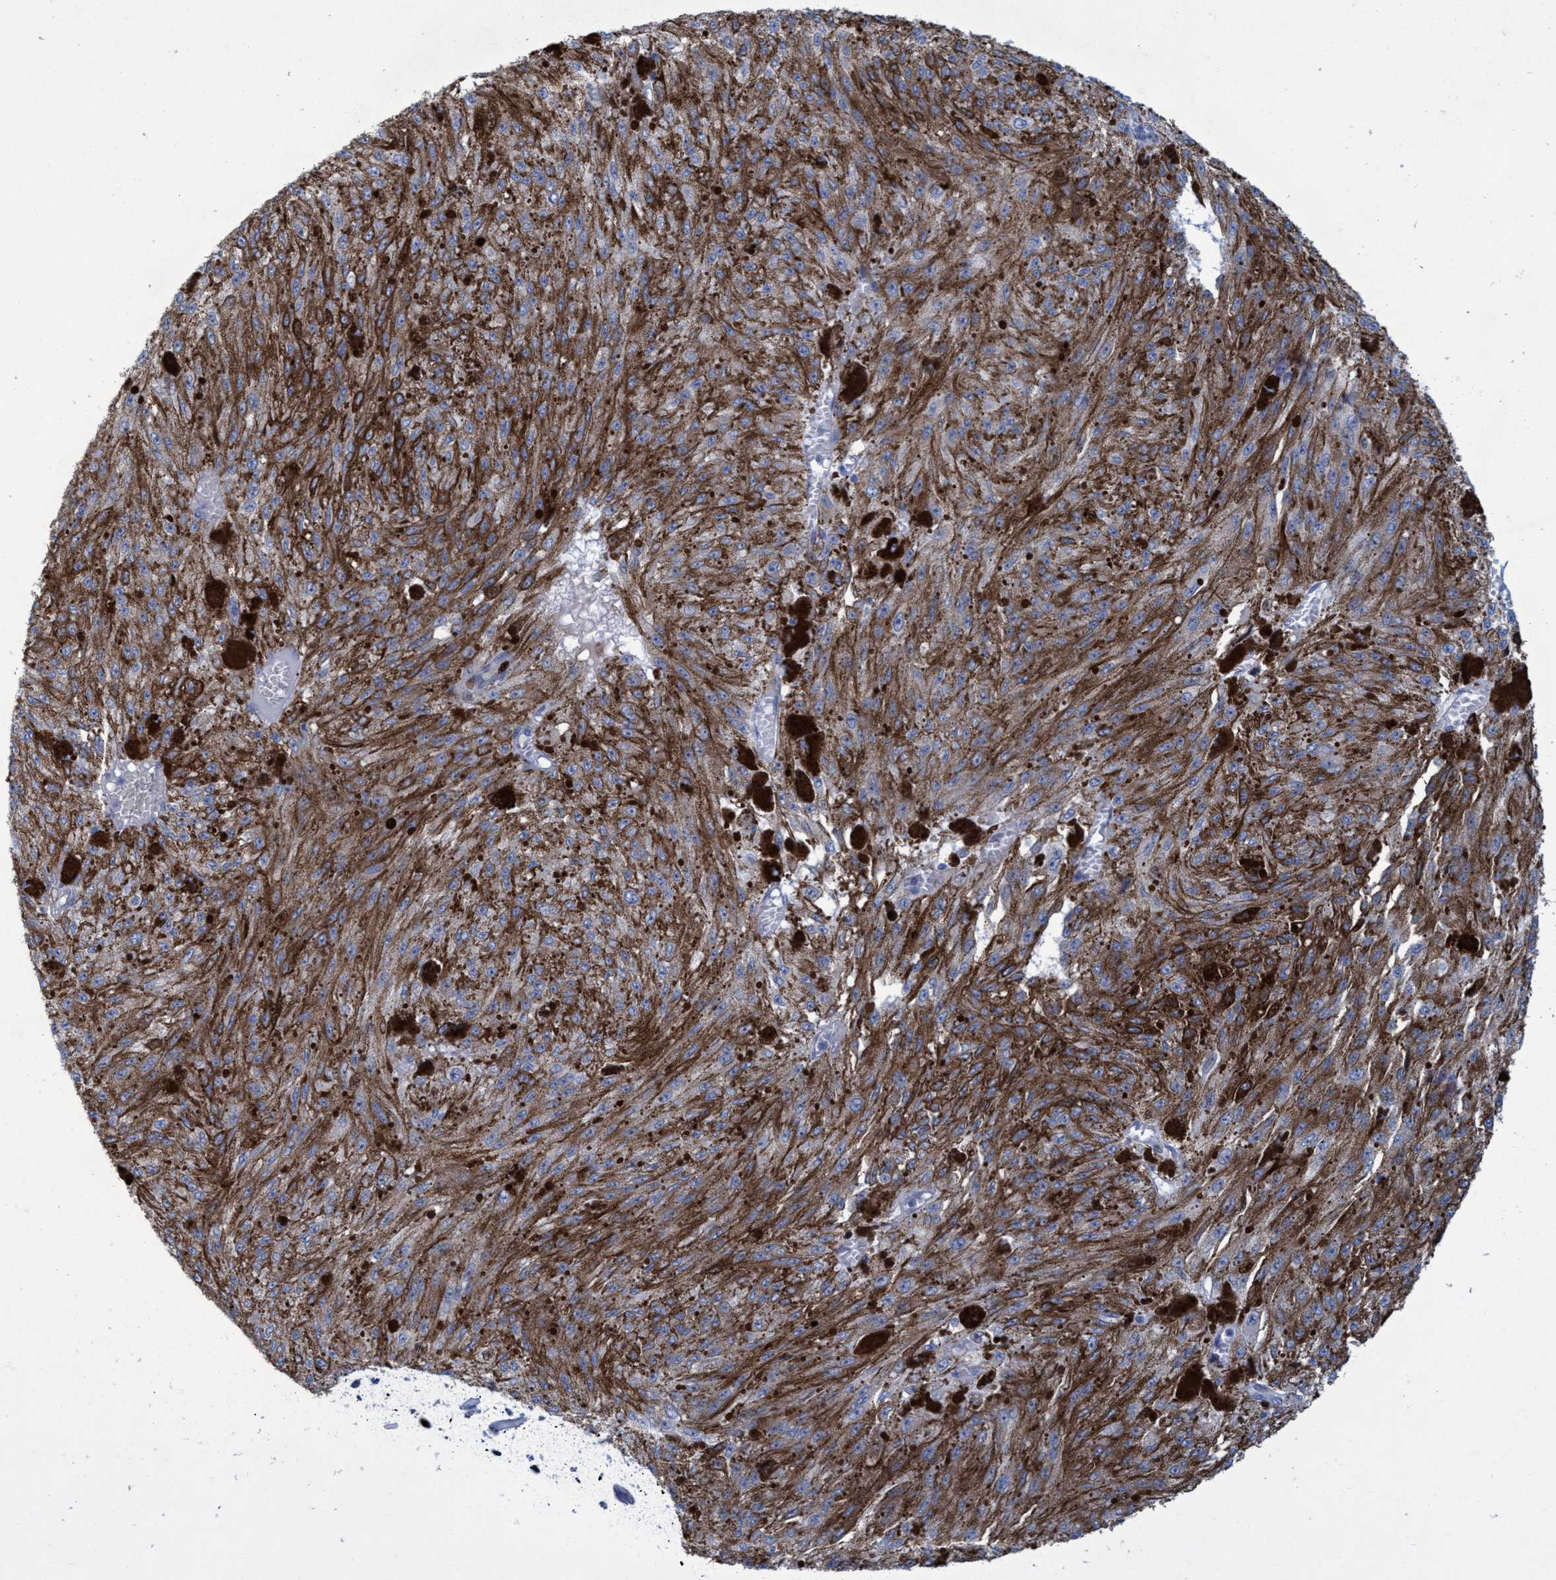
{"staining": {"intensity": "moderate", "quantity": ">75%", "location": "cytoplasmic/membranous"}, "tissue": "melanoma", "cell_type": "Tumor cells", "image_type": "cancer", "snomed": [{"axis": "morphology", "description": "Malignant melanoma, NOS"}, {"axis": "topography", "description": "Other"}], "caption": "There is medium levels of moderate cytoplasmic/membranous expression in tumor cells of melanoma, as demonstrated by immunohistochemical staining (brown color).", "gene": "R3HCC1", "patient": {"sex": "male", "age": 79}}